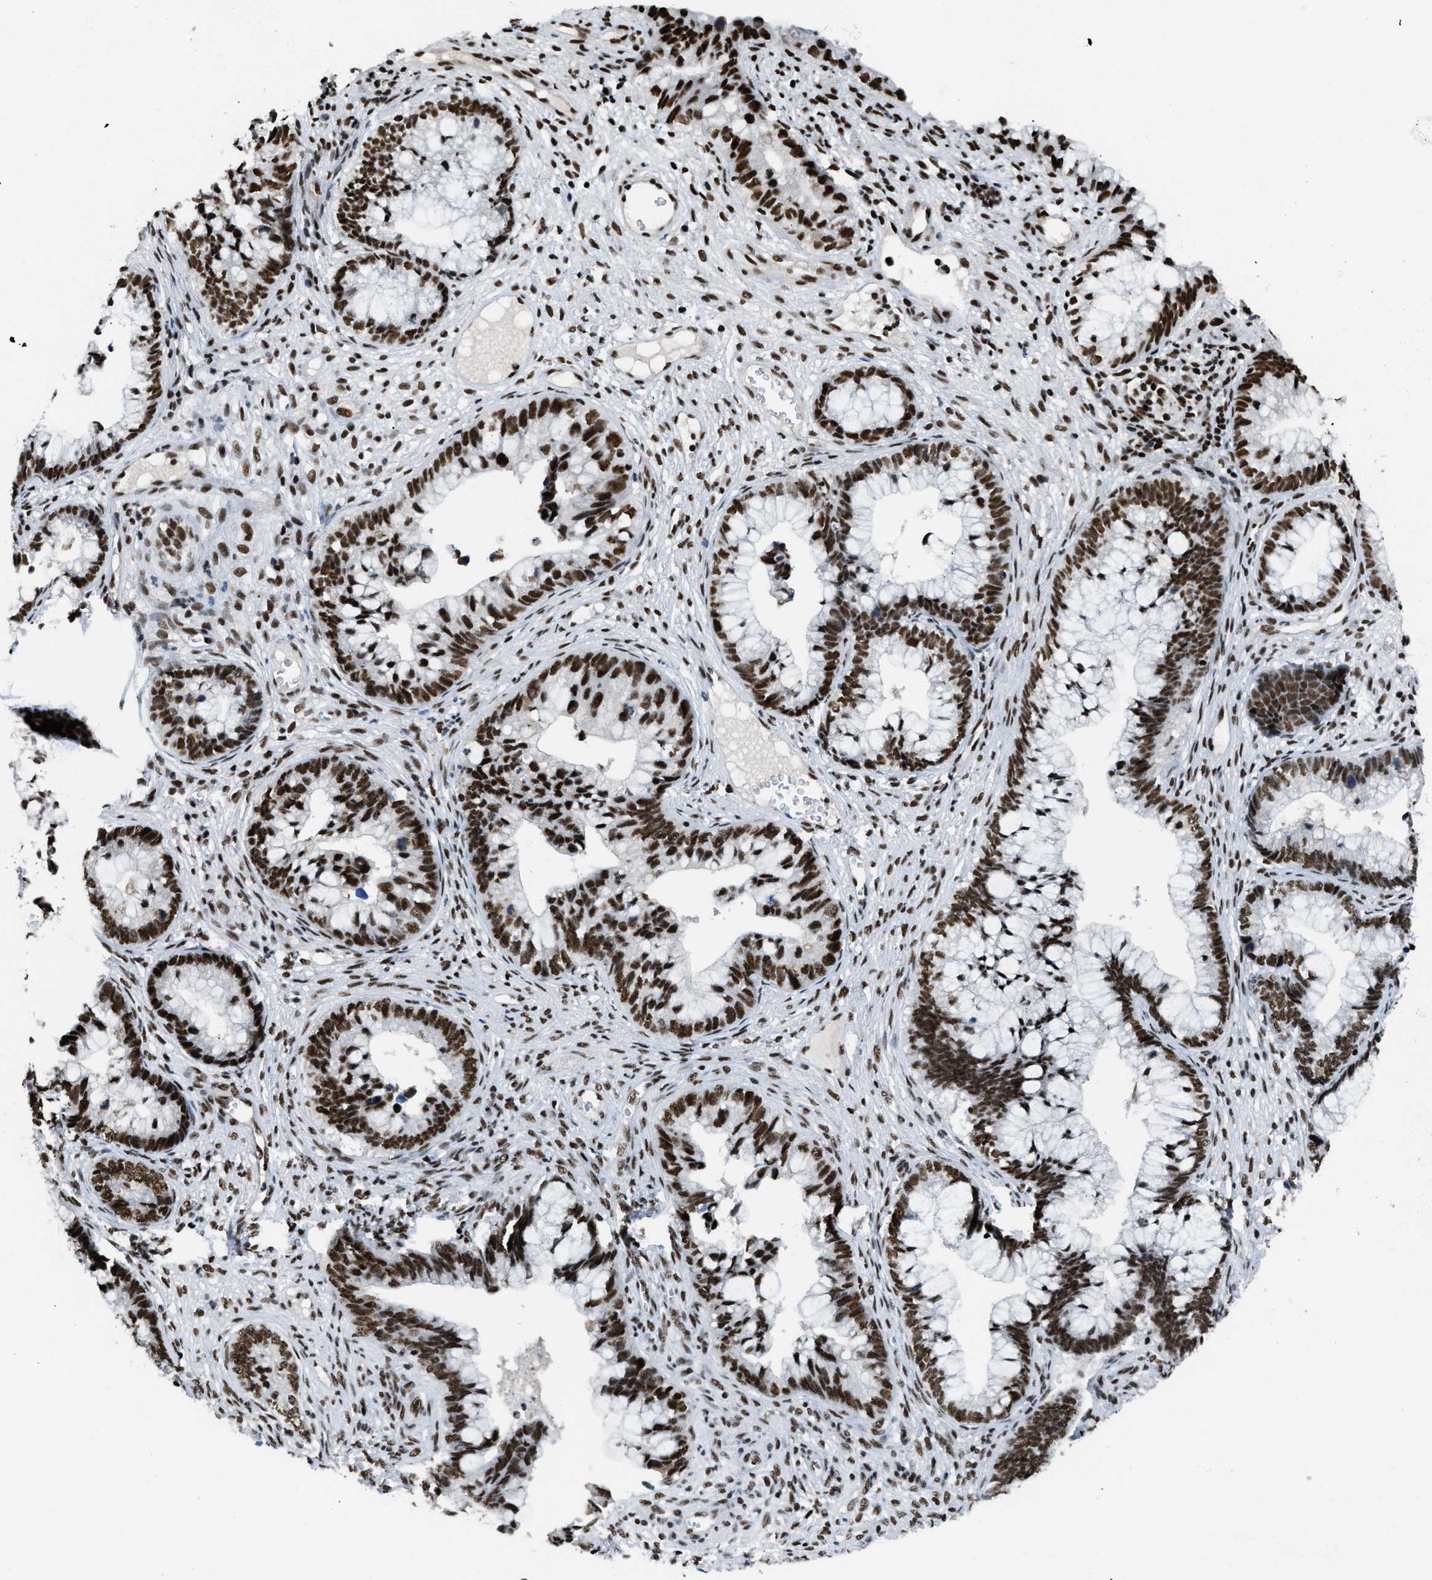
{"staining": {"intensity": "strong", "quantity": ">75%", "location": "nuclear"}, "tissue": "cervical cancer", "cell_type": "Tumor cells", "image_type": "cancer", "snomed": [{"axis": "morphology", "description": "Adenocarcinoma, NOS"}, {"axis": "topography", "description": "Cervix"}], "caption": "Cervical cancer (adenocarcinoma) stained with DAB (3,3'-diaminobenzidine) immunohistochemistry shows high levels of strong nuclear positivity in about >75% of tumor cells.", "gene": "SCAF4", "patient": {"sex": "female", "age": 44}}